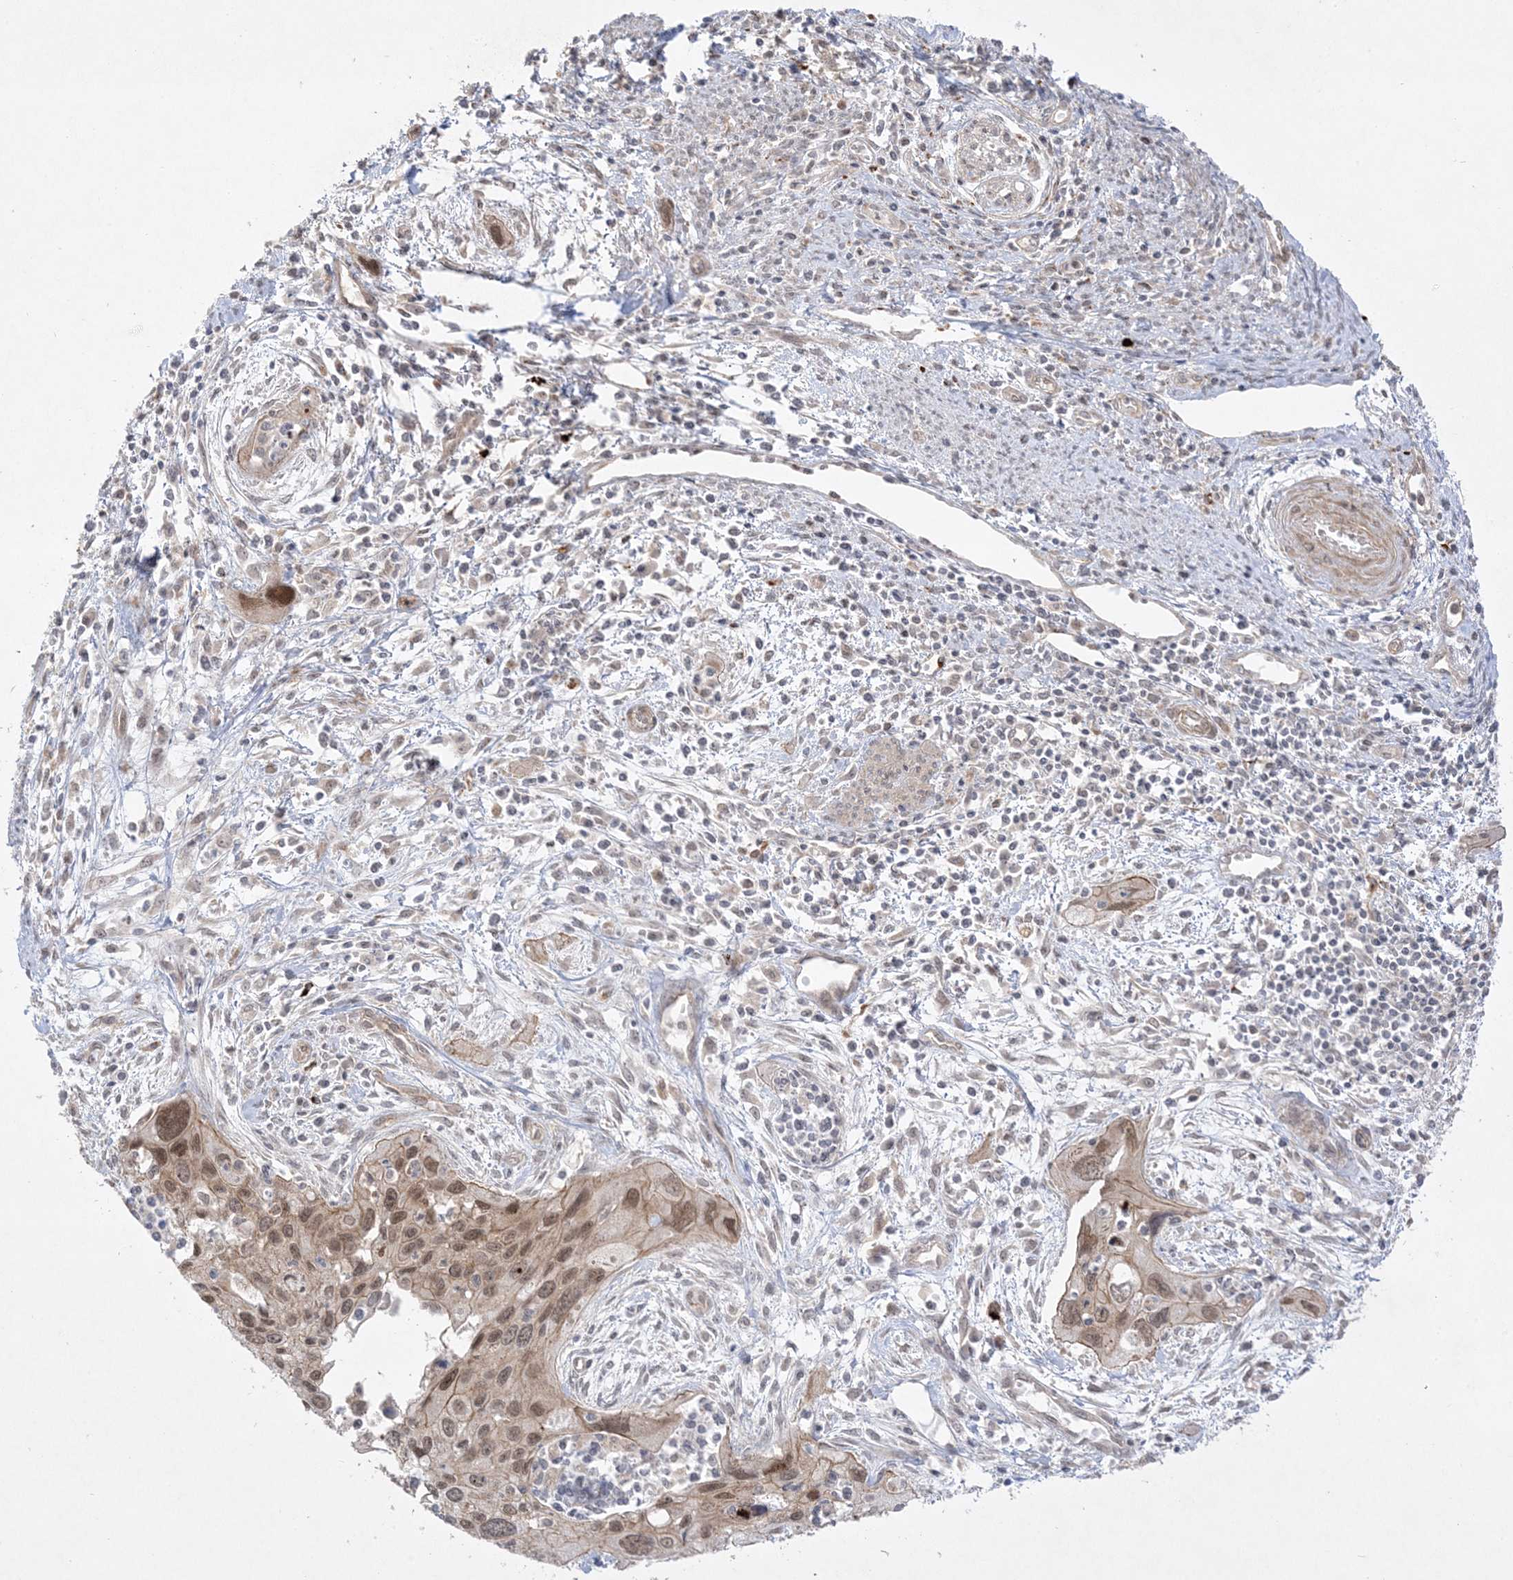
{"staining": {"intensity": "moderate", "quantity": ">75%", "location": "cytoplasmic/membranous,nuclear"}, "tissue": "cervical cancer", "cell_type": "Tumor cells", "image_type": "cancer", "snomed": [{"axis": "morphology", "description": "Squamous cell carcinoma, NOS"}, {"axis": "topography", "description": "Cervix"}], "caption": "Protein staining shows moderate cytoplasmic/membranous and nuclear staining in about >75% of tumor cells in squamous cell carcinoma (cervical).", "gene": "PTK6", "patient": {"sex": "female", "age": 55}}